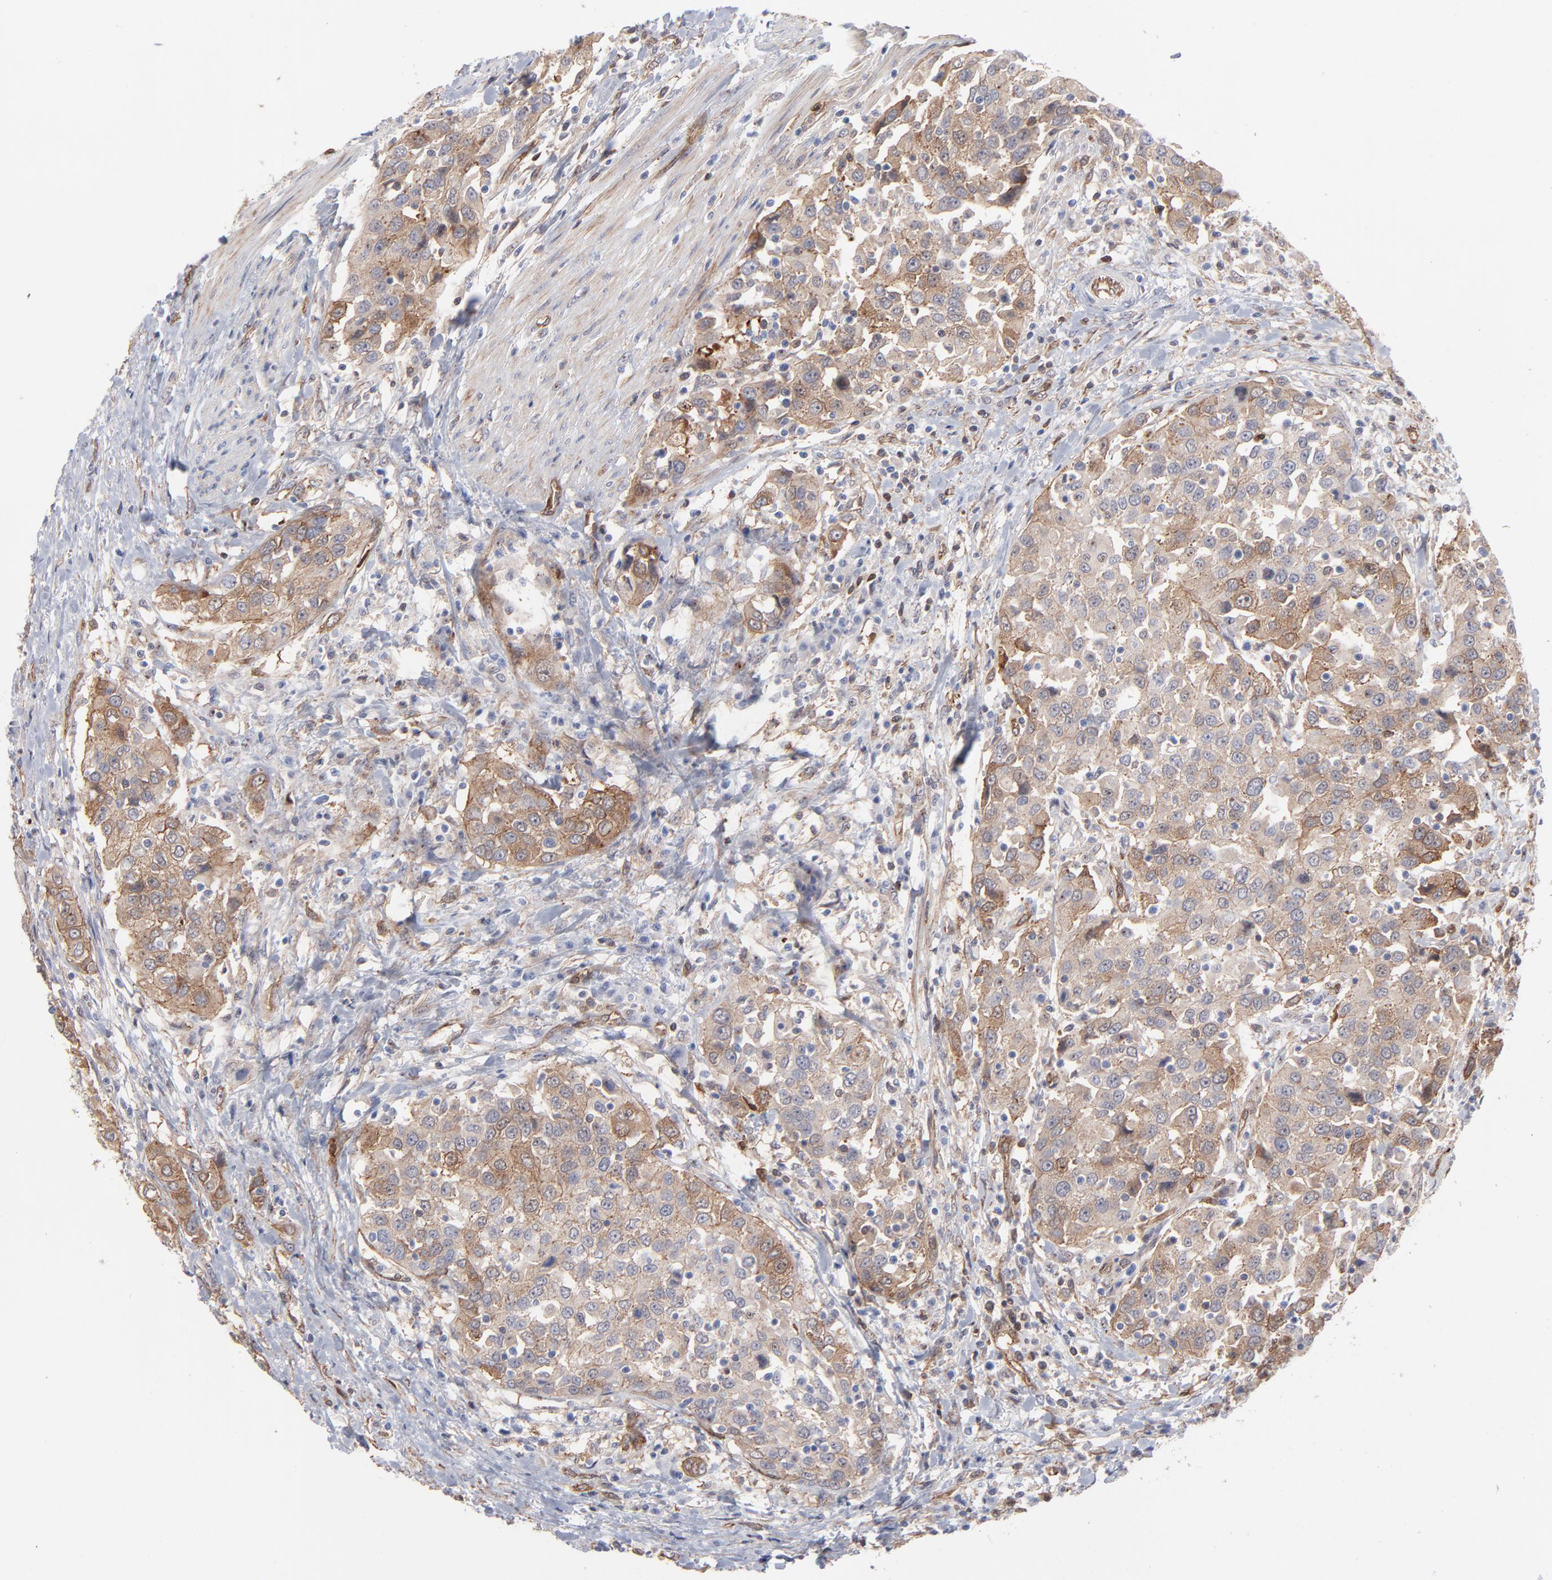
{"staining": {"intensity": "weak", "quantity": ">75%", "location": "cytoplasmic/membranous"}, "tissue": "urothelial cancer", "cell_type": "Tumor cells", "image_type": "cancer", "snomed": [{"axis": "morphology", "description": "Urothelial carcinoma, High grade"}, {"axis": "topography", "description": "Urinary bladder"}], "caption": "About >75% of tumor cells in human urothelial cancer display weak cytoplasmic/membranous protein staining as visualized by brown immunohistochemical staining.", "gene": "PXN", "patient": {"sex": "female", "age": 80}}